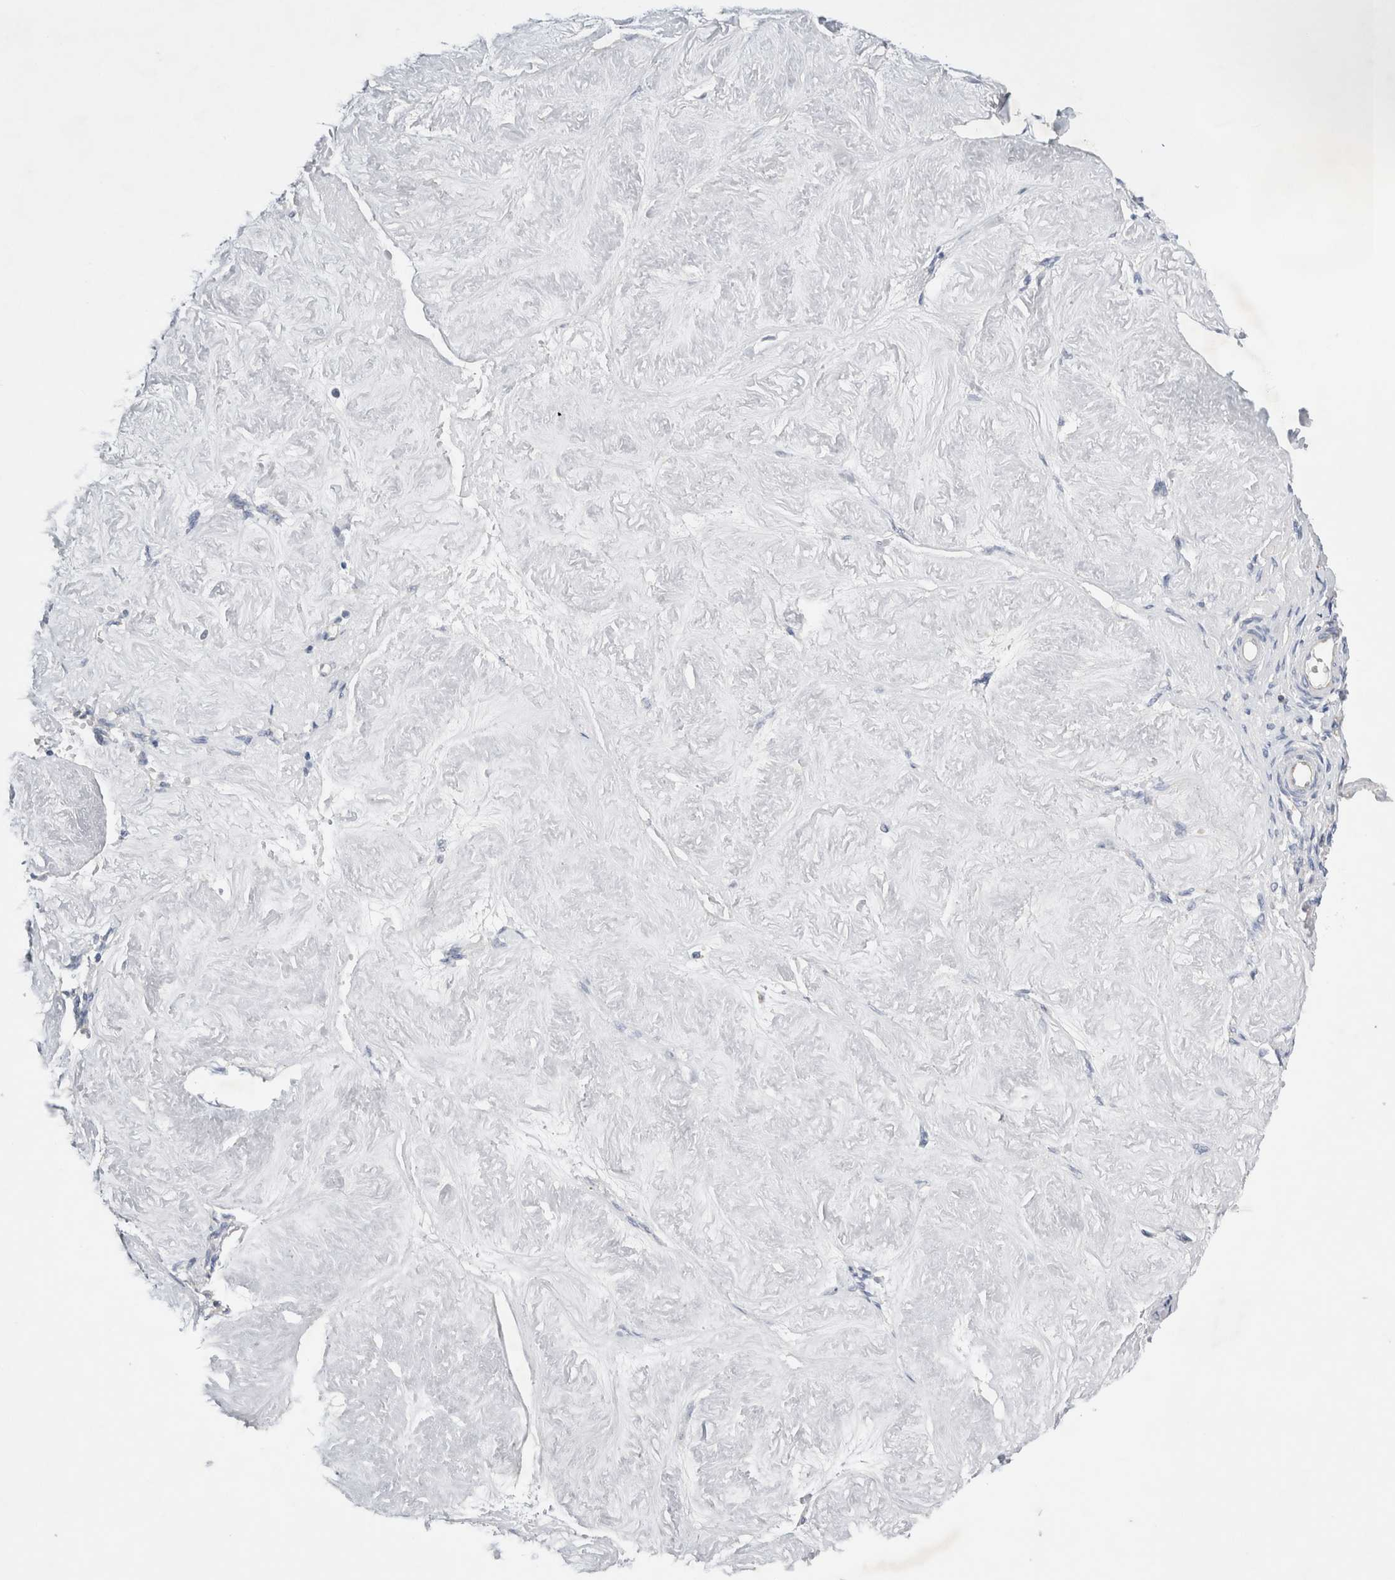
{"staining": {"intensity": "negative", "quantity": "none", "location": "none"}, "tissue": "adipose tissue", "cell_type": "Adipocytes", "image_type": "normal", "snomed": [{"axis": "morphology", "description": "Normal tissue, NOS"}, {"axis": "topography", "description": "Vascular tissue"}, {"axis": "topography", "description": "Fallopian tube"}, {"axis": "topography", "description": "Ovary"}], "caption": "This is a histopathology image of immunohistochemistry staining of normal adipose tissue, which shows no staining in adipocytes.", "gene": "ZNF23", "patient": {"sex": "female", "age": 67}}